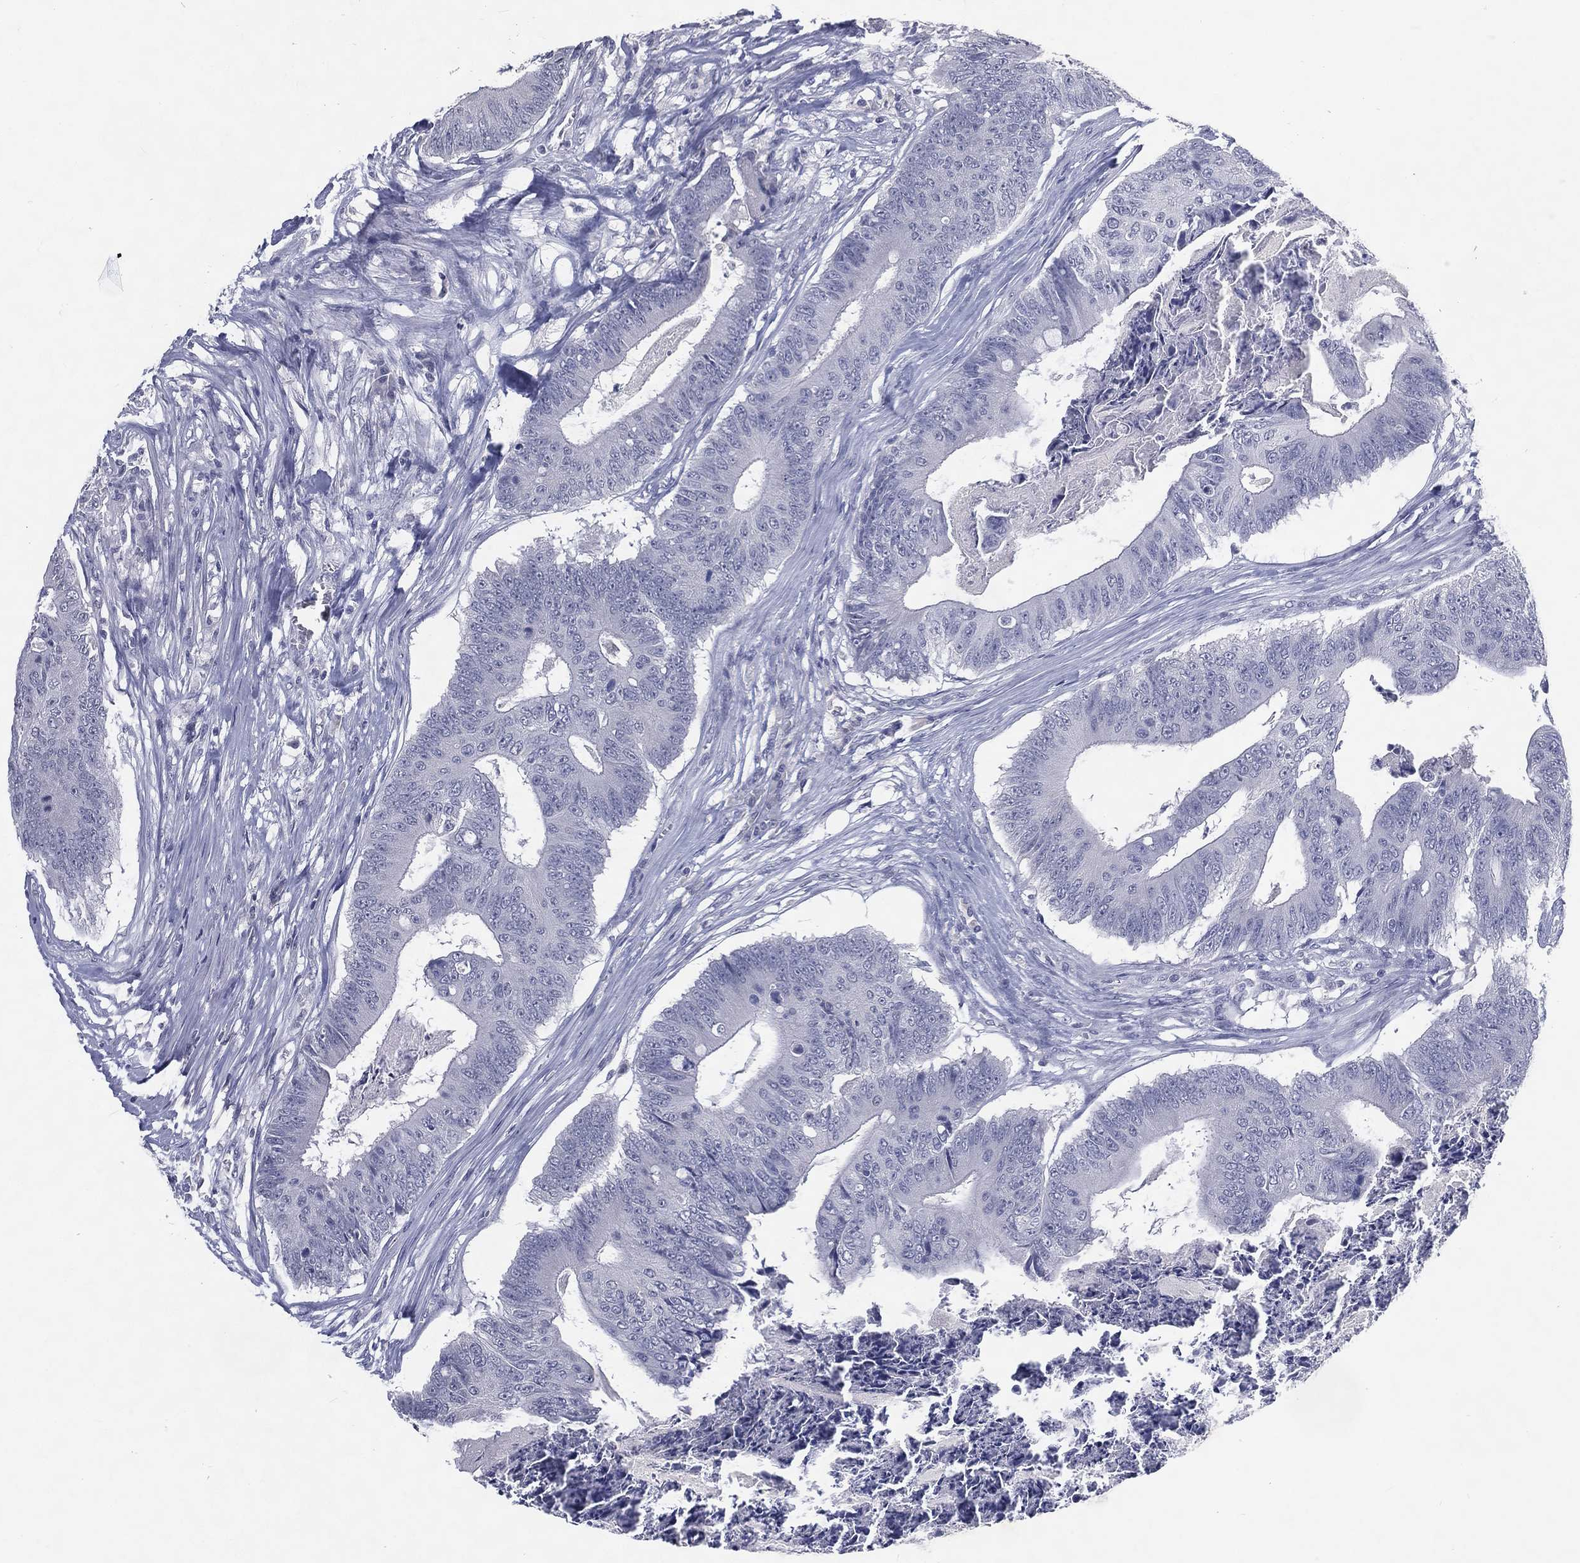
{"staining": {"intensity": "negative", "quantity": "none", "location": "none"}, "tissue": "colorectal cancer", "cell_type": "Tumor cells", "image_type": "cancer", "snomed": [{"axis": "morphology", "description": "Adenocarcinoma, NOS"}, {"axis": "topography", "description": "Colon"}], "caption": "An immunohistochemistry image of adenocarcinoma (colorectal) is shown. There is no staining in tumor cells of adenocarcinoma (colorectal).", "gene": "KRT35", "patient": {"sex": "male", "age": 84}}